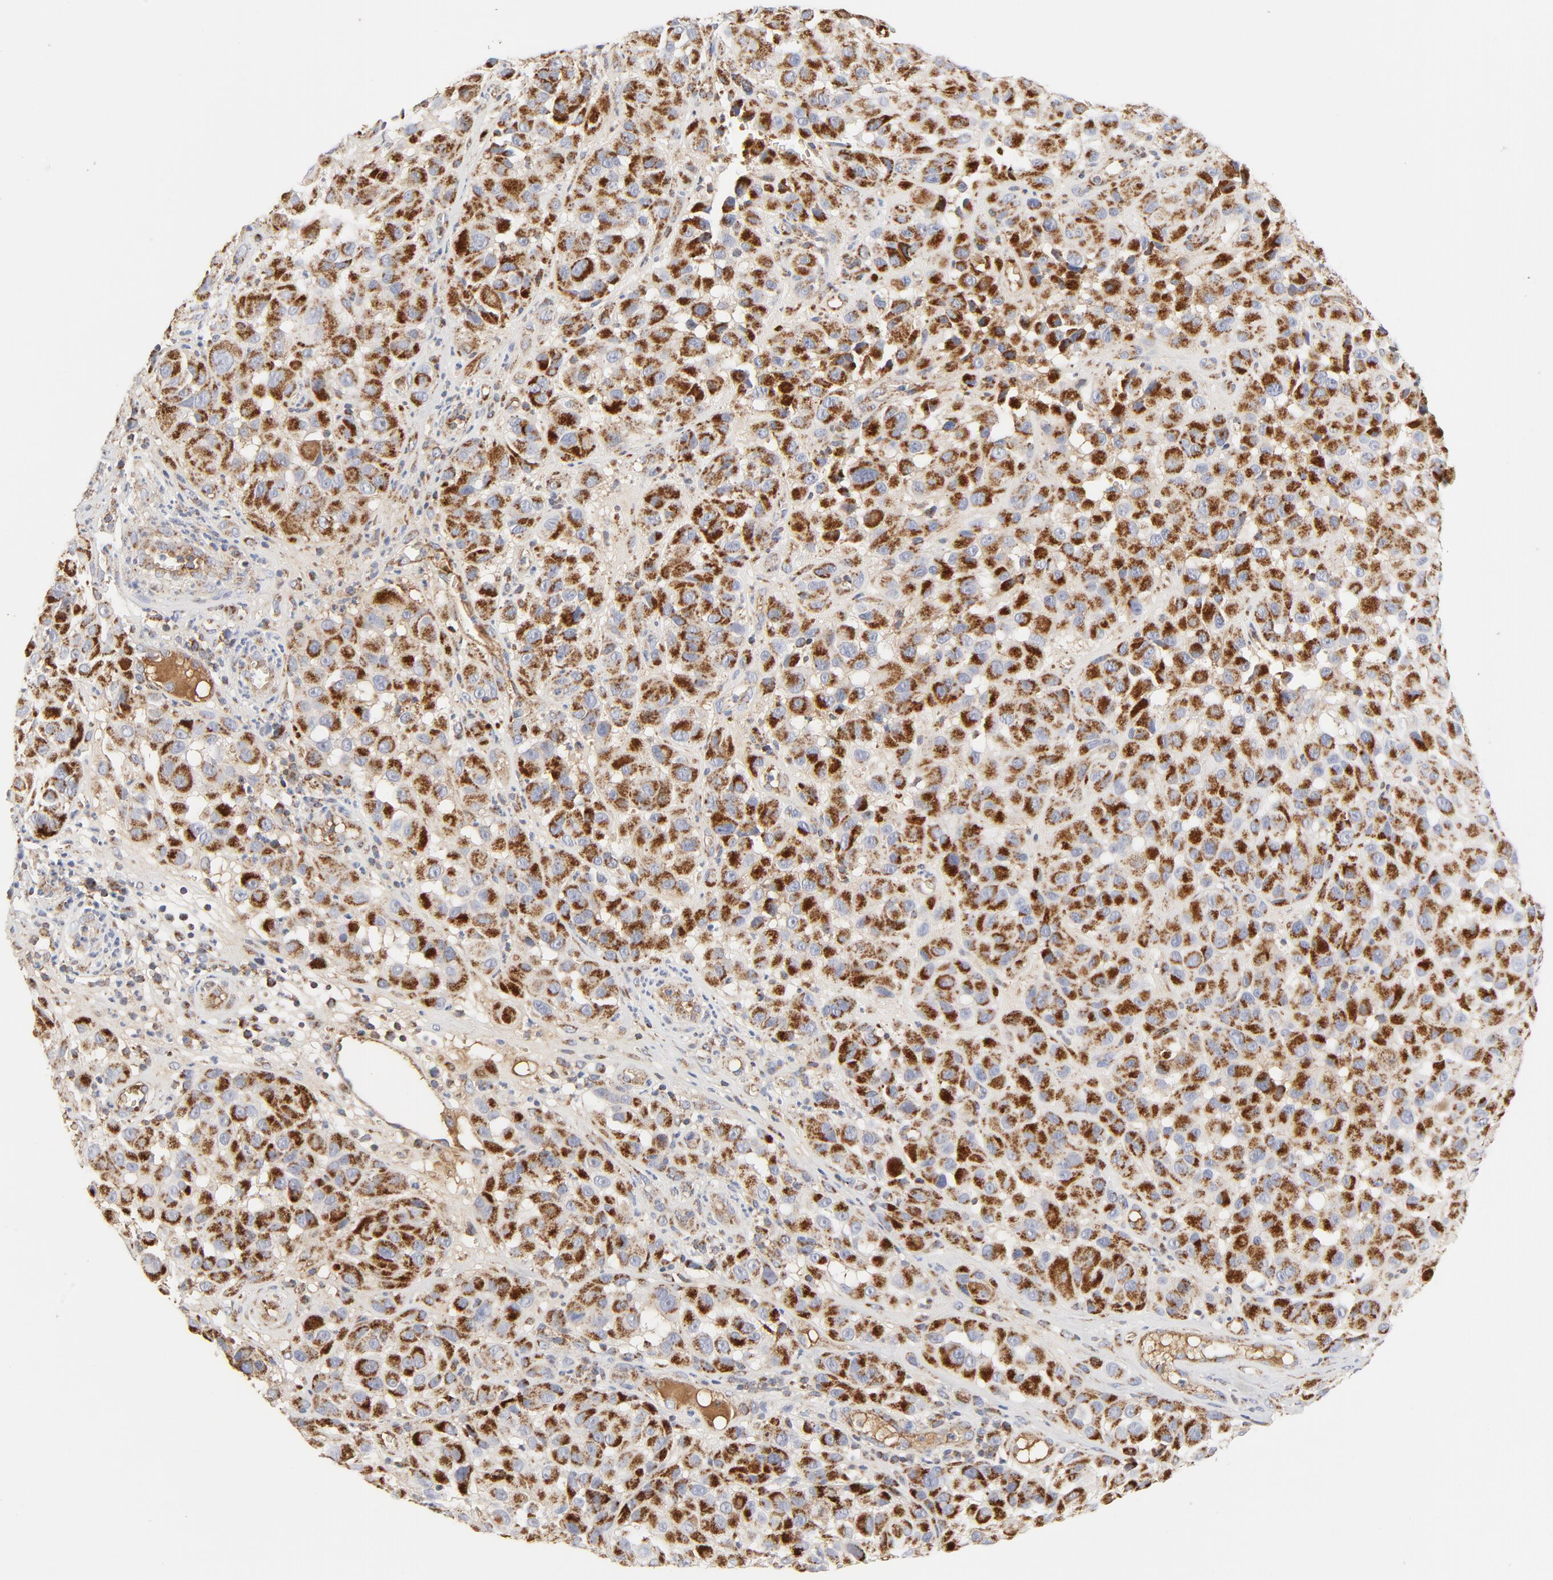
{"staining": {"intensity": "strong", "quantity": ">75%", "location": "cytoplasmic/membranous"}, "tissue": "melanoma", "cell_type": "Tumor cells", "image_type": "cancer", "snomed": [{"axis": "morphology", "description": "Malignant melanoma, NOS"}, {"axis": "topography", "description": "Skin"}], "caption": "Tumor cells show high levels of strong cytoplasmic/membranous expression in about >75% of cells in melanoma. Using DAB (brown) and hematoxylin (blue) stains, captured at high magnification using brightfield microscopy.", "gene": "PCNX4", "patient": {"sex": "female", "age": 21}}